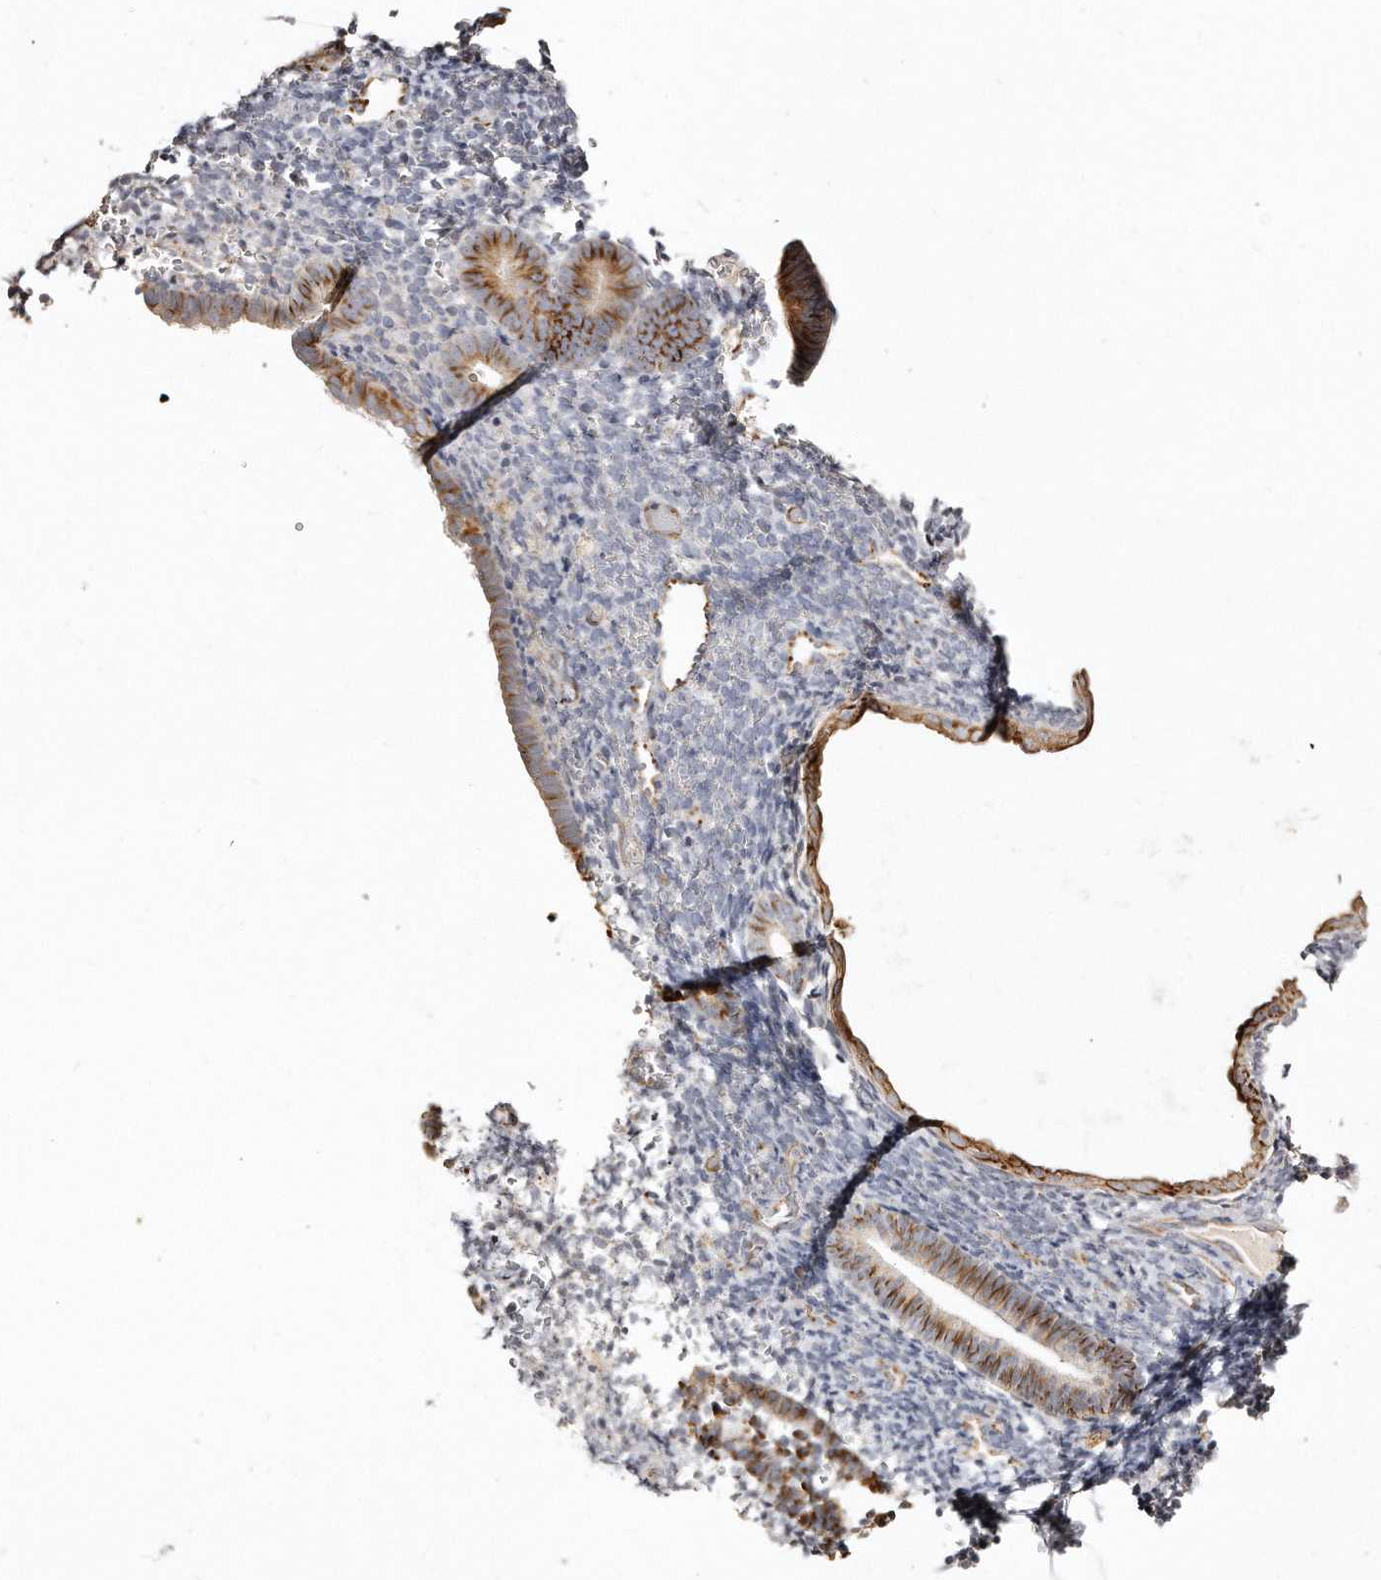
{"staining": {"intensity": "negative", "quantity": "none", "location": "none"}, "tissue": "endometrium", "cell_type": "Cells in endometrial stroma", "image_type": "normal", "snomed": [{"axis": "morphology", "description": "Normal tissue, NOS"}, {"axis": "topography", "description": "Endometrium"}], "caption": "IHC of benign endometrium reveals no staining in cells in endometrial stroma. (Stains: DAB (3,3'-diaminobenzidine) IHC with hematoxylin counter stain, Microscopy: brightfield microscopy at high magnification).", "gene": "ZYG11A", "patient": {"sex": "female", "age": 51}}